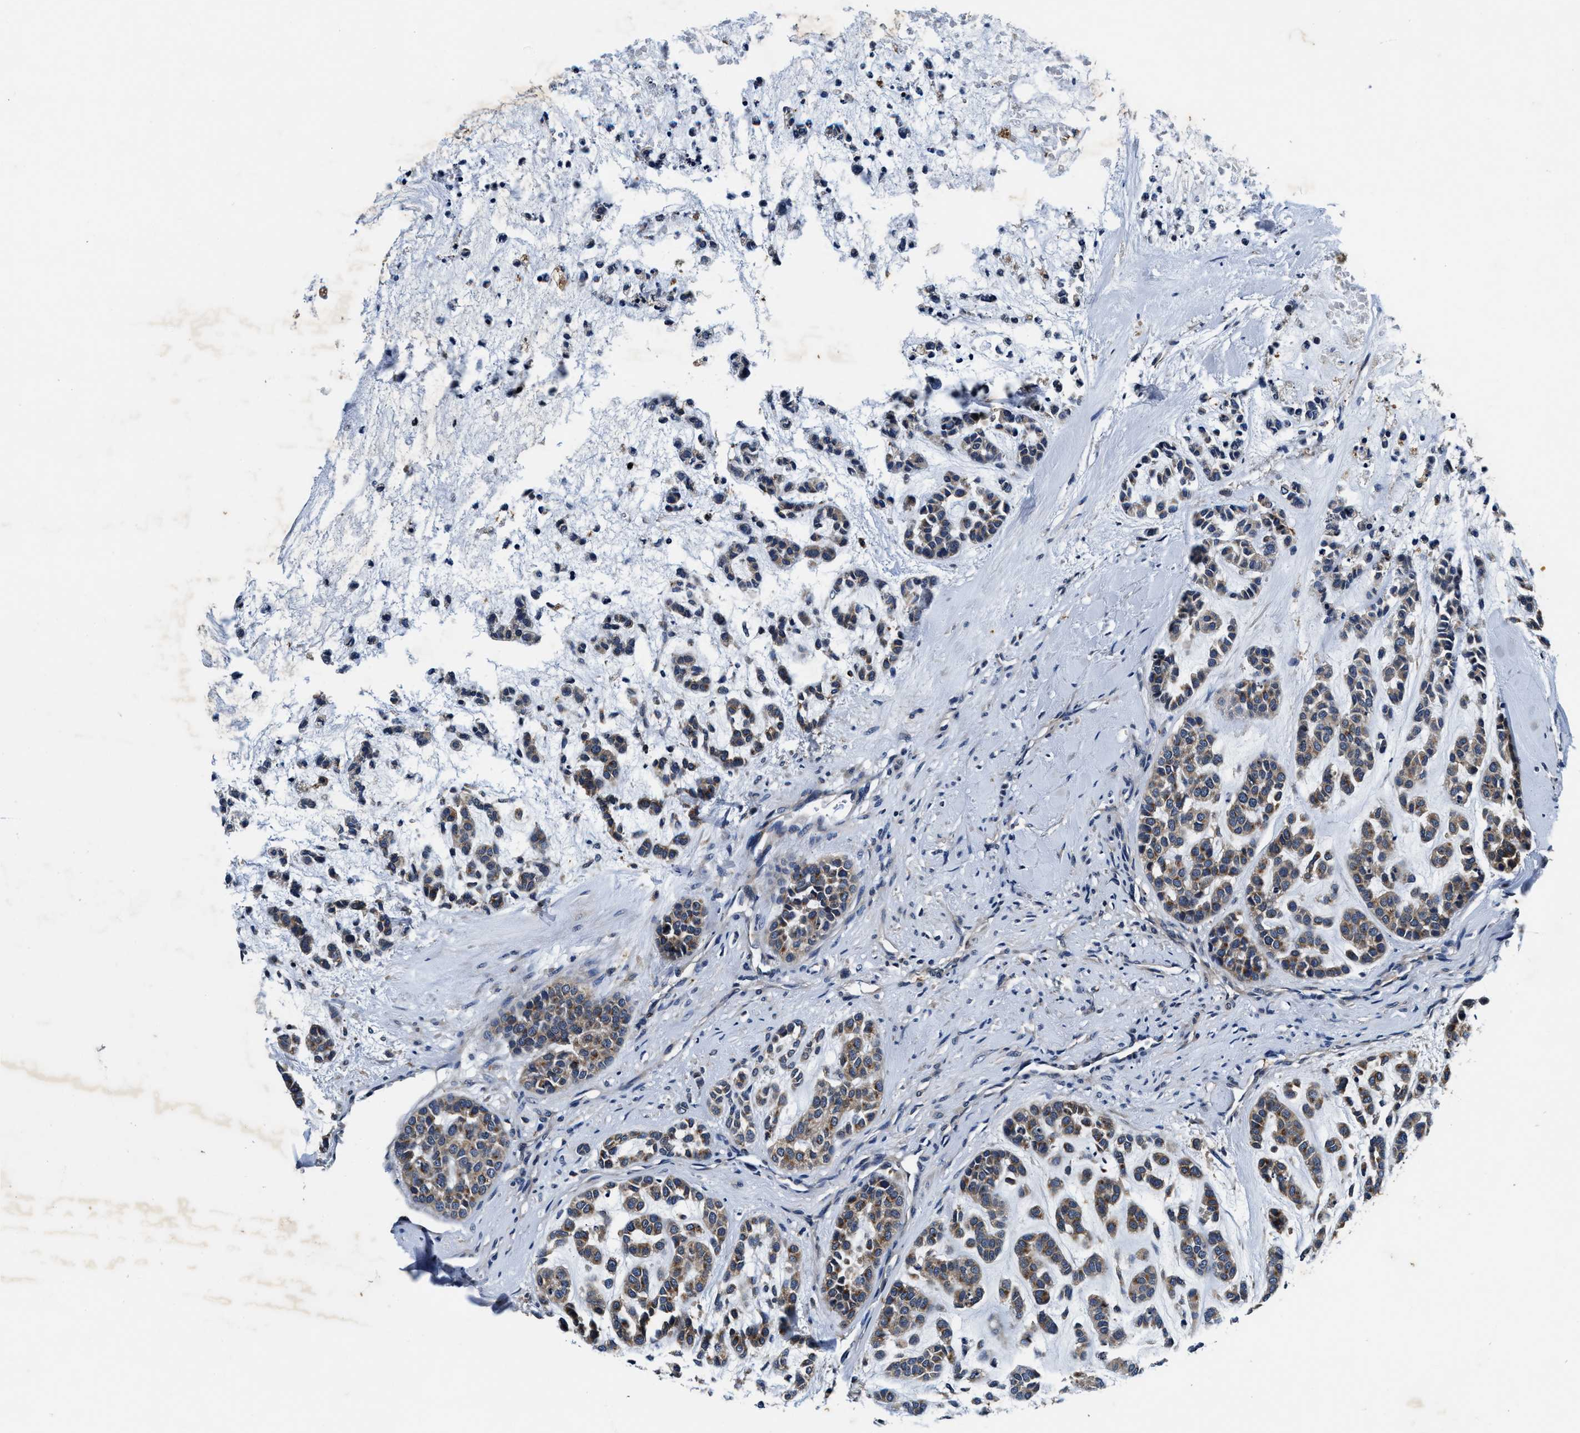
{"staining": {"intensity": "moderate", "quantity": ">75%", "location": "cytoplasmic/membranous"}, "tissue": "head and neck cancer", "cell_type": "Tumor cells", "image_type": "cancer", "snomed": [{"axis": "morphology", "description": "Adenocarcinoma, NOS"}, {"axis": "morphology", "description": "Adenoma, NOS"}, {"axis": "topography", "description": "Head-Neck"}], "caption": "Adenoma (head and neck) tissue demonstrates moderate cytoplasmic/membranous positivity in approximately >75% of tumor cells", "gene": "PI4KB", "patient": {"sex": "female", "age": 55}}